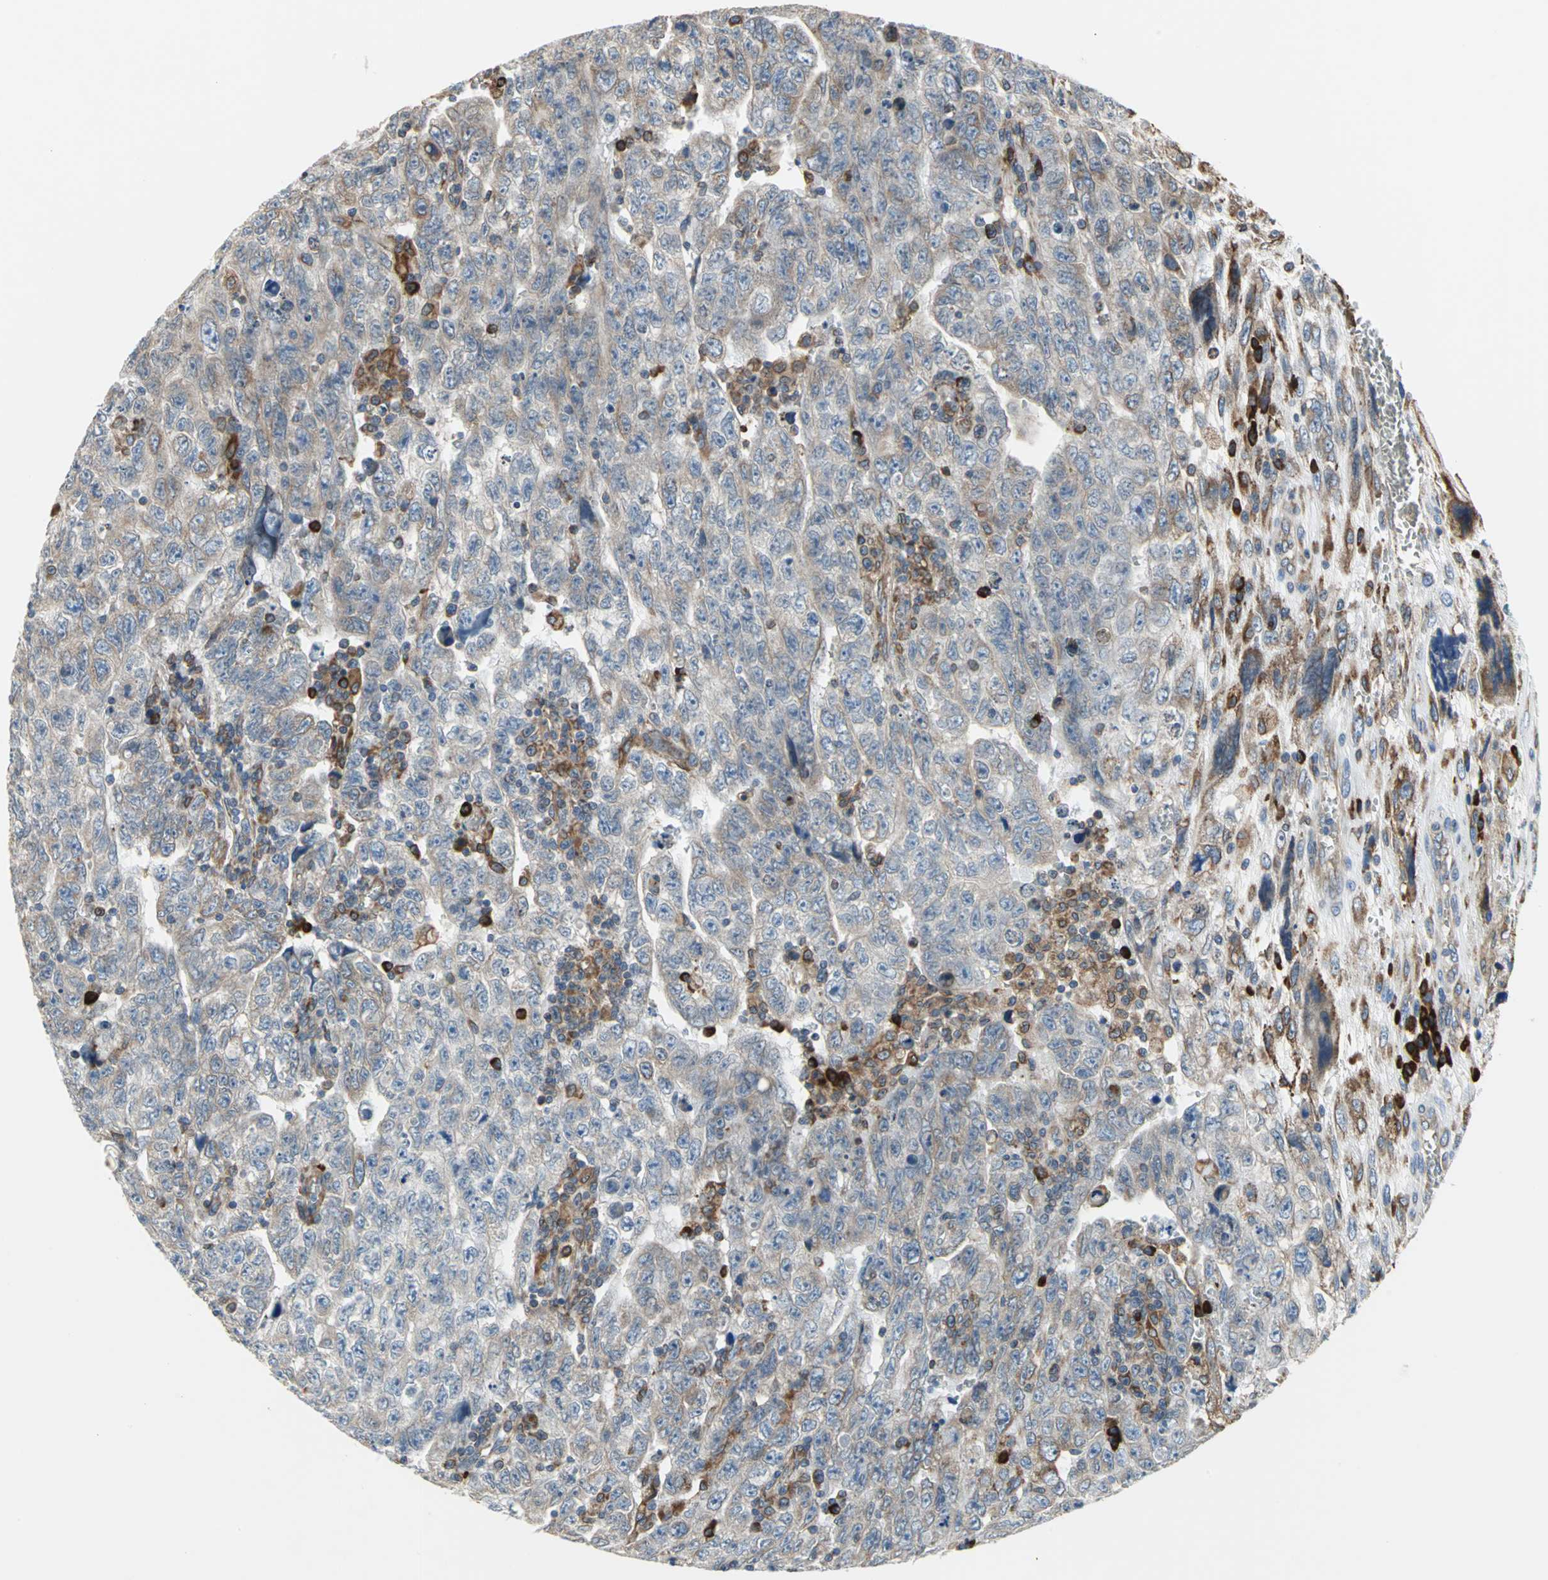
{"staining": {"intensity": "weak", "quantity": "25%-75%", "location": "cytoplasmic/membranous"}, "tissue": "testis cancer", "cell_type": "Tumor cells", "image_type": "cancer", "snomed": [{"axis": "morphology", "description": "Carcinoma, Embryonal, NOS"}, {"axis": "topography", "description": "Testis"}], "caption": "This is a histology image of immunohistochemistry staining of testis cancer (embryonal carcinoma), which shows weak positivity in the cytoplasmic/membranous of tumor cells.", "gene": "SDF2L1", "patient": {"sex": "male", "age": 28}}